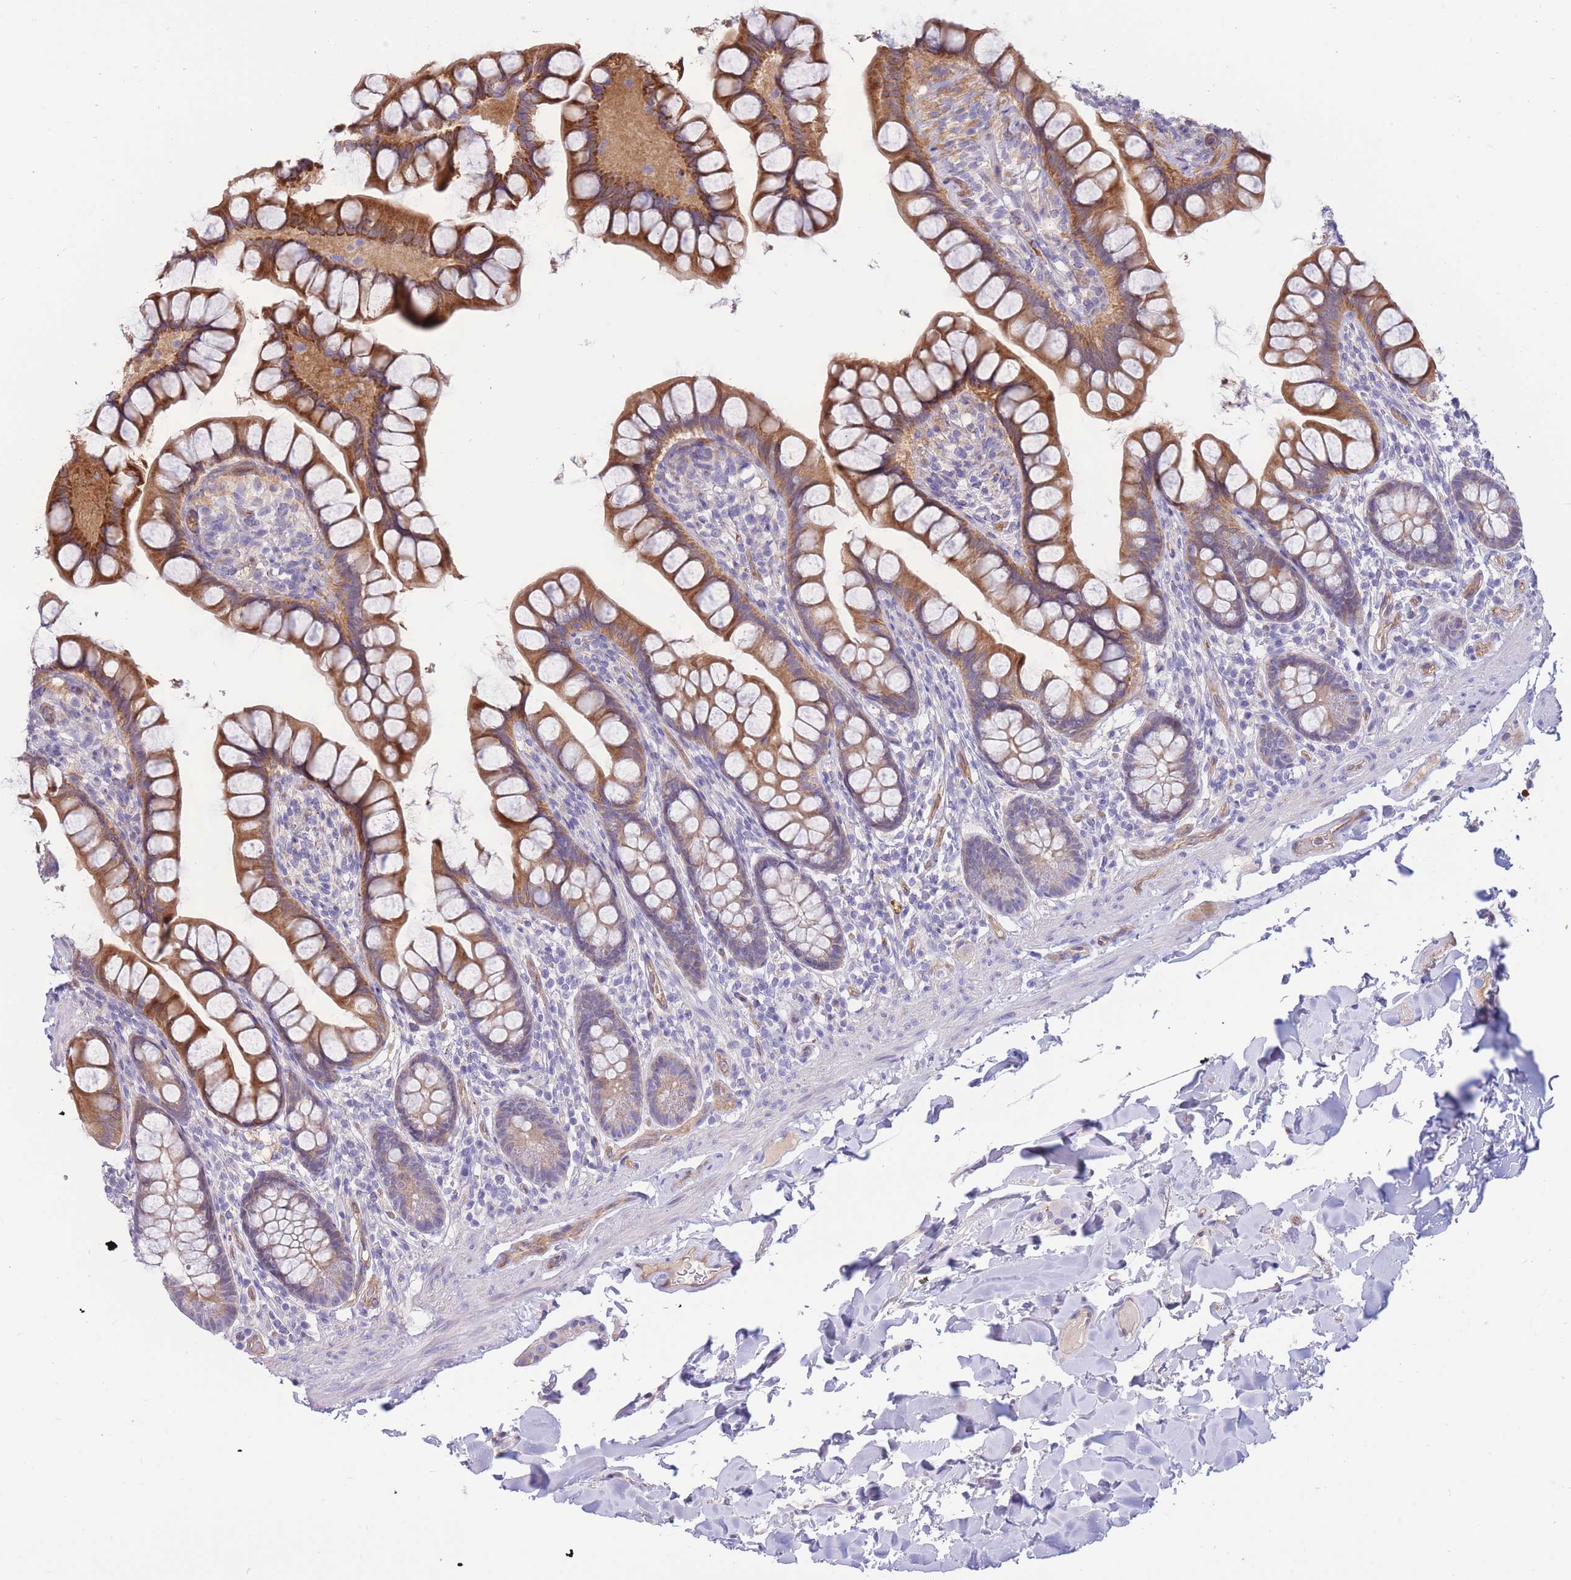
{"staining": {"intensity": "strong", "quantity": "25%-75%", "location": "cytoplasmic/membranous"}, "tissue": "small intestine", "cell_type": "Glandular cells", "image_type": "normal", "snomed": [{"axis": "morphology", "description": "Normal tissue, NOS"}, {"axis": "topography", "description": "Small intestine"}], "caption": "High-magnification brightfield microscopy of normal small intestine stained with DAB (3,3'-diaminobenzidine) (brown) and counterstained with hematoxylin (blue). glandular cells exhibit strong cytoplasmic/membranous staining is identified in about25%-75% of cells. The protein is stained brown, and the nuclei are stained in blue (DAB IHC with brightfield microscopy, high magnification).", "gene": "SULT1A1", "patient": {"sex": "male", "age": 70}}